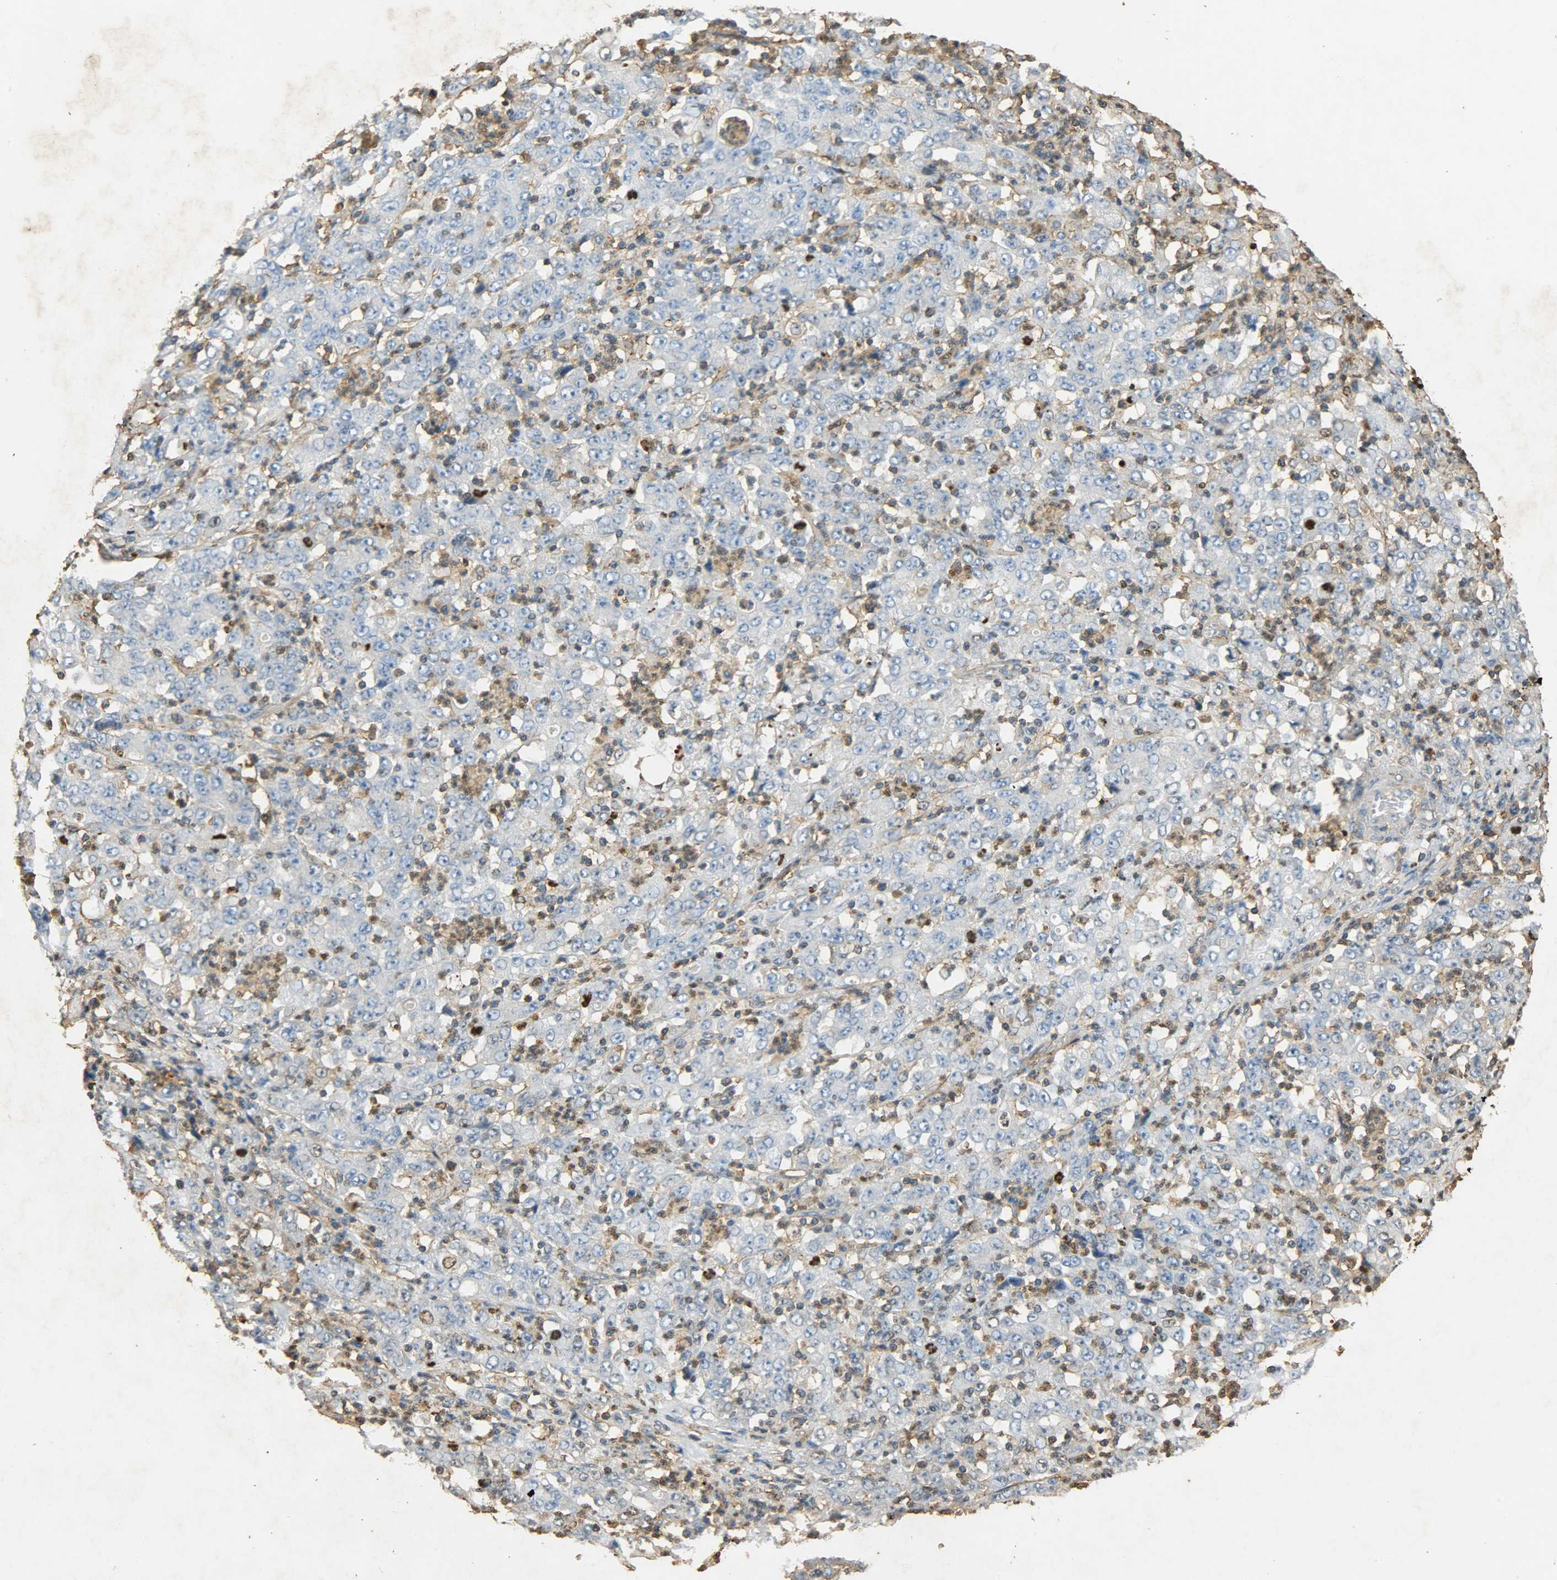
{"staining": {"intensity": "negative", "quantity": "none", "location": "none"}, "tissue": "stomach cancer", "cell_type": "Tumor cells", "image_type": "cancer", "snomed": [{"axis": "morphology", "description": "Adenocarcinoma, NOS"}, {"axis": "topography", "description": "Stomach, lower"}], "caption": "Immunohistochemistry (IHC) photomicrograph of human stomach cancer (adenocarcinoma) stained for a protein (brown), which reveals no staining in tumor cells. (DAB (3,3'-diaminobenzidine) immunohistochemistry (IHC) with hematoxylin counter stain).", "gene": "ANXA6", "patient": {"sex": "female", "age": 71}}